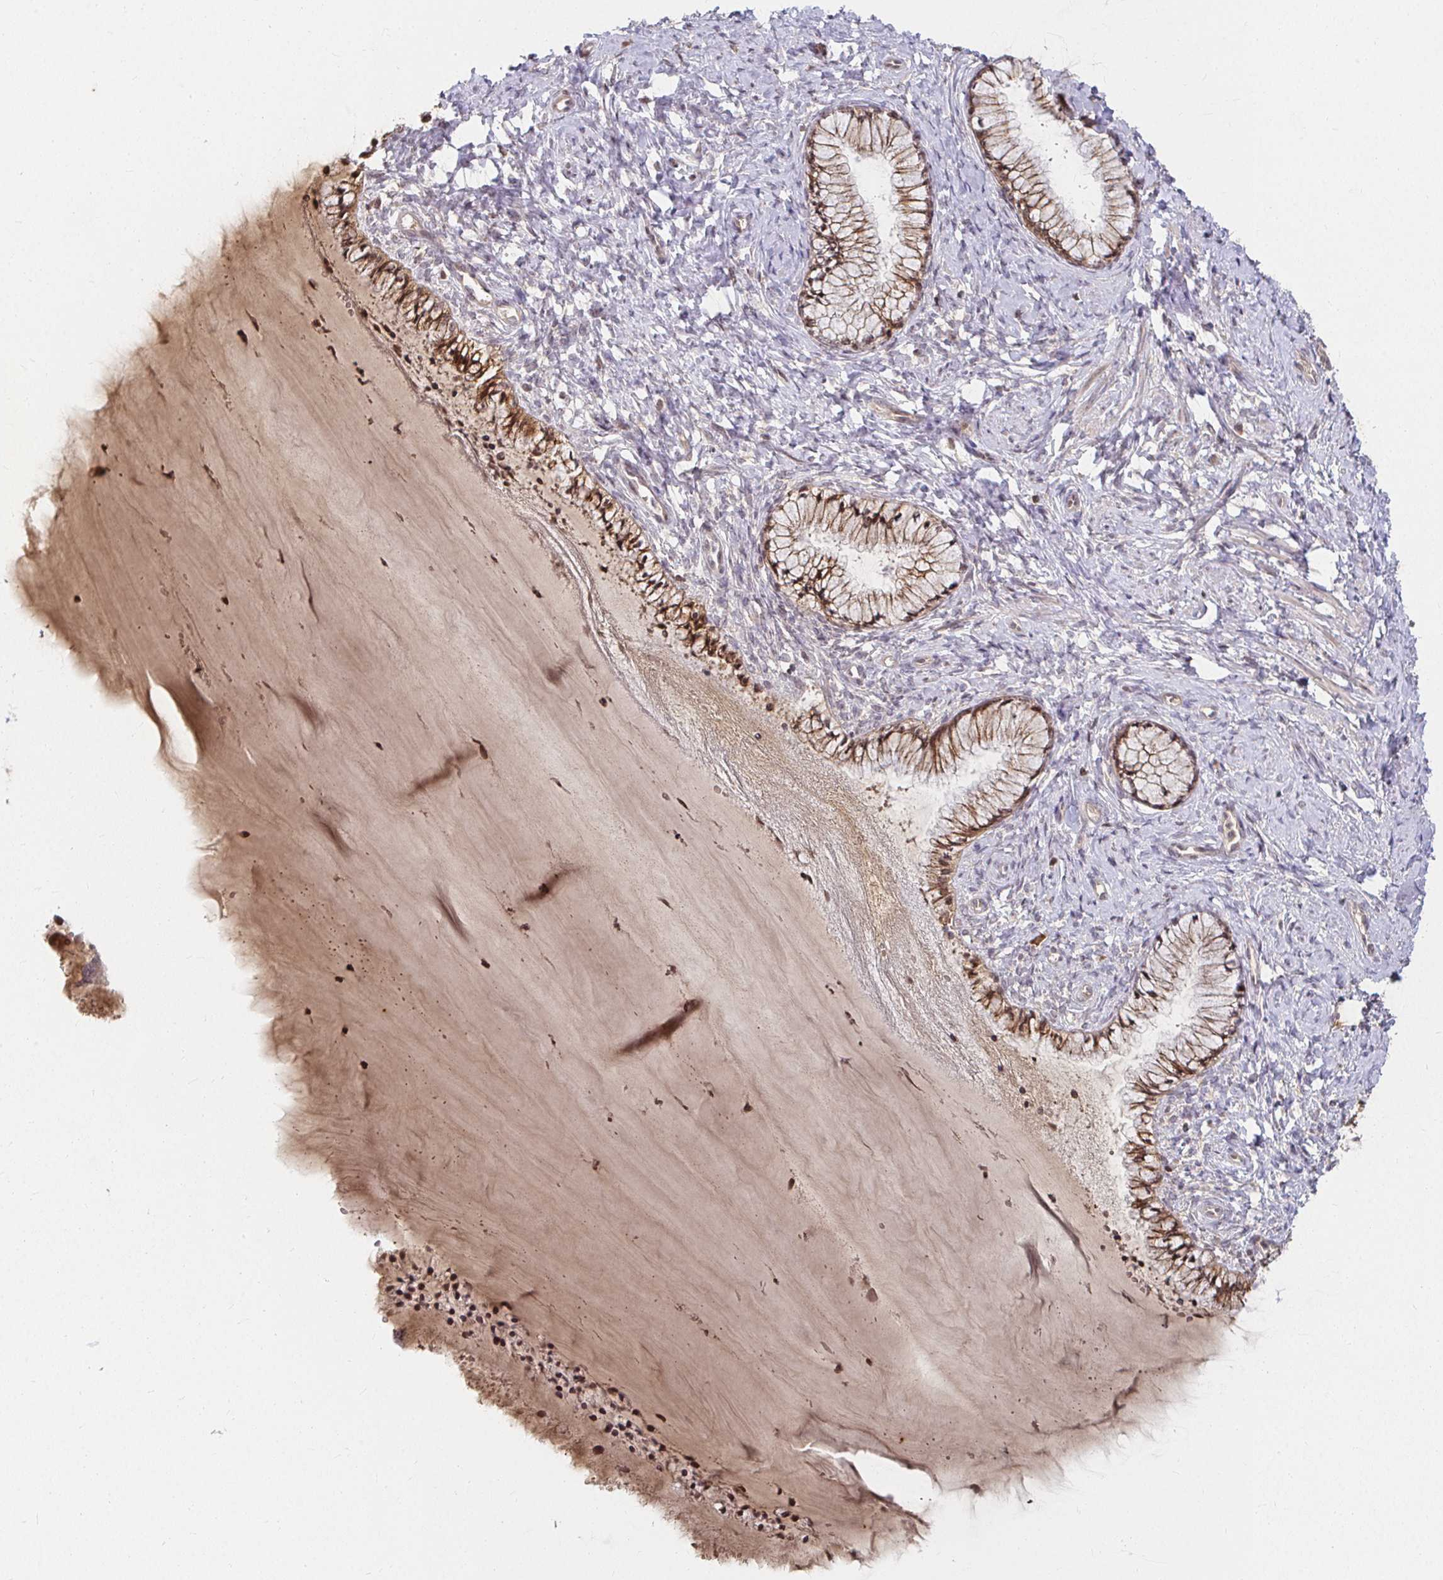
{"staining": {"intensity": "moderate", "quantity": ">75%", "location": "cytoplasmic/membranous,nuclear"}, "tissue": "cervix", "cell_type": "Glandular cells", "image_type": "normal", "snomed": [{"axis": "morphology", "description": "Normal tissue, NOS"}, {"axis": "topography", "description": "Cervix"}], "caption": "DAB immunohistochemical staining of benign human cervix exhibits moderate cytoplasmic/membranous,nuclear protein expression in approximately >75% of glandular cells. (DAB (3,3'-diaminobenzidine) = brown stain, brightfield microscopy at high magnification).", "gene": "ANK3", "patient": {"sex": "female", "age": 37}}